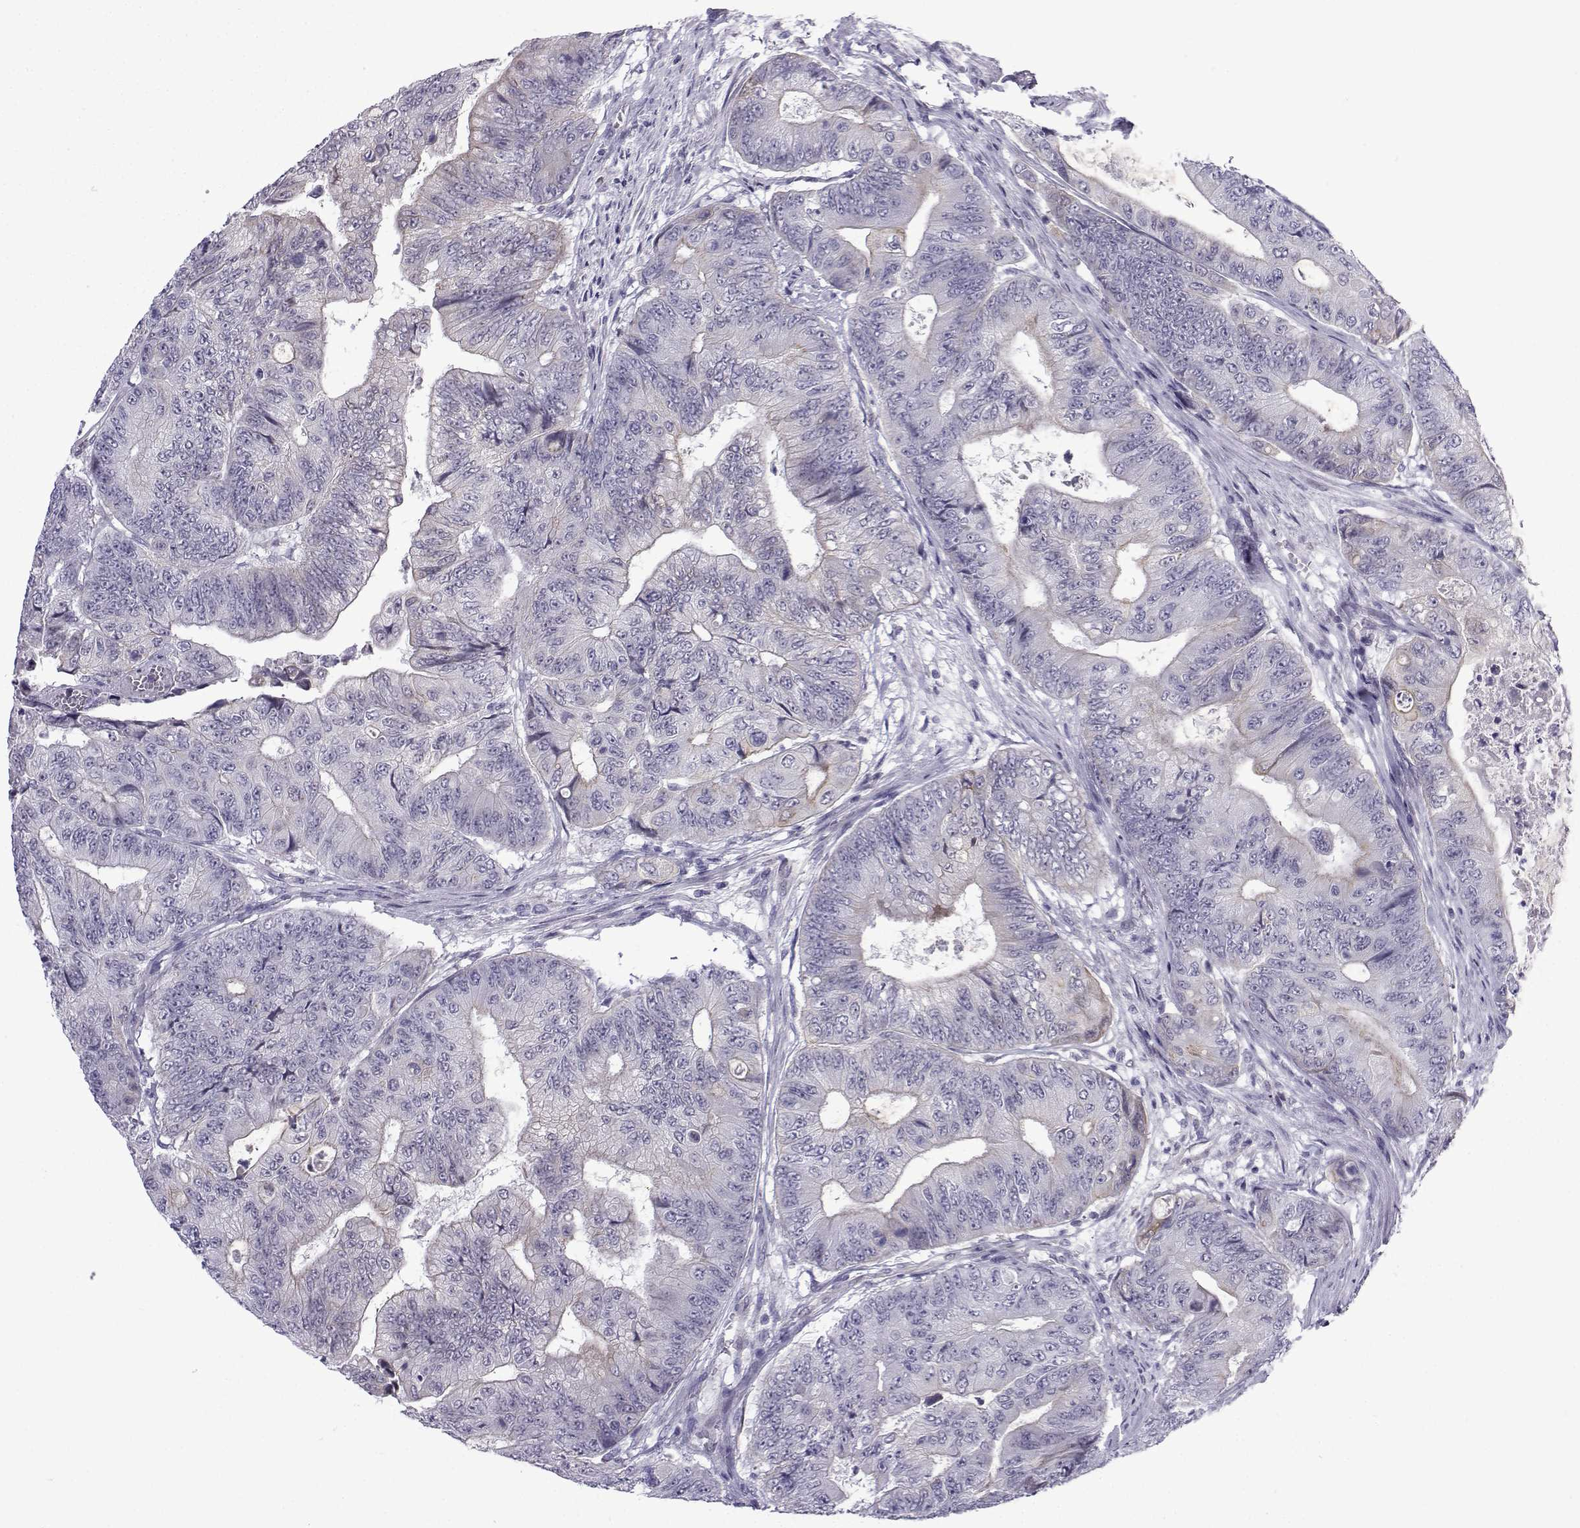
{"staining": {"intensity": "negative", "quantity": "none", "location": "none"}, "tissue": "colorectal cancer", "cell_type": "Tumor cells", "image_type": "cancer", "snomed": [{"axis": "morphology", "description": "Adenocarcinoma, NOS"}, {"axis": "topography", "description": "Colon"}], "caption": "The micrograph demonstrates no staining of tumor cells in adenocarcinoma (colorectal).", "gene": "CFAP53", "patient": {"sex": "female", "age": 48}}